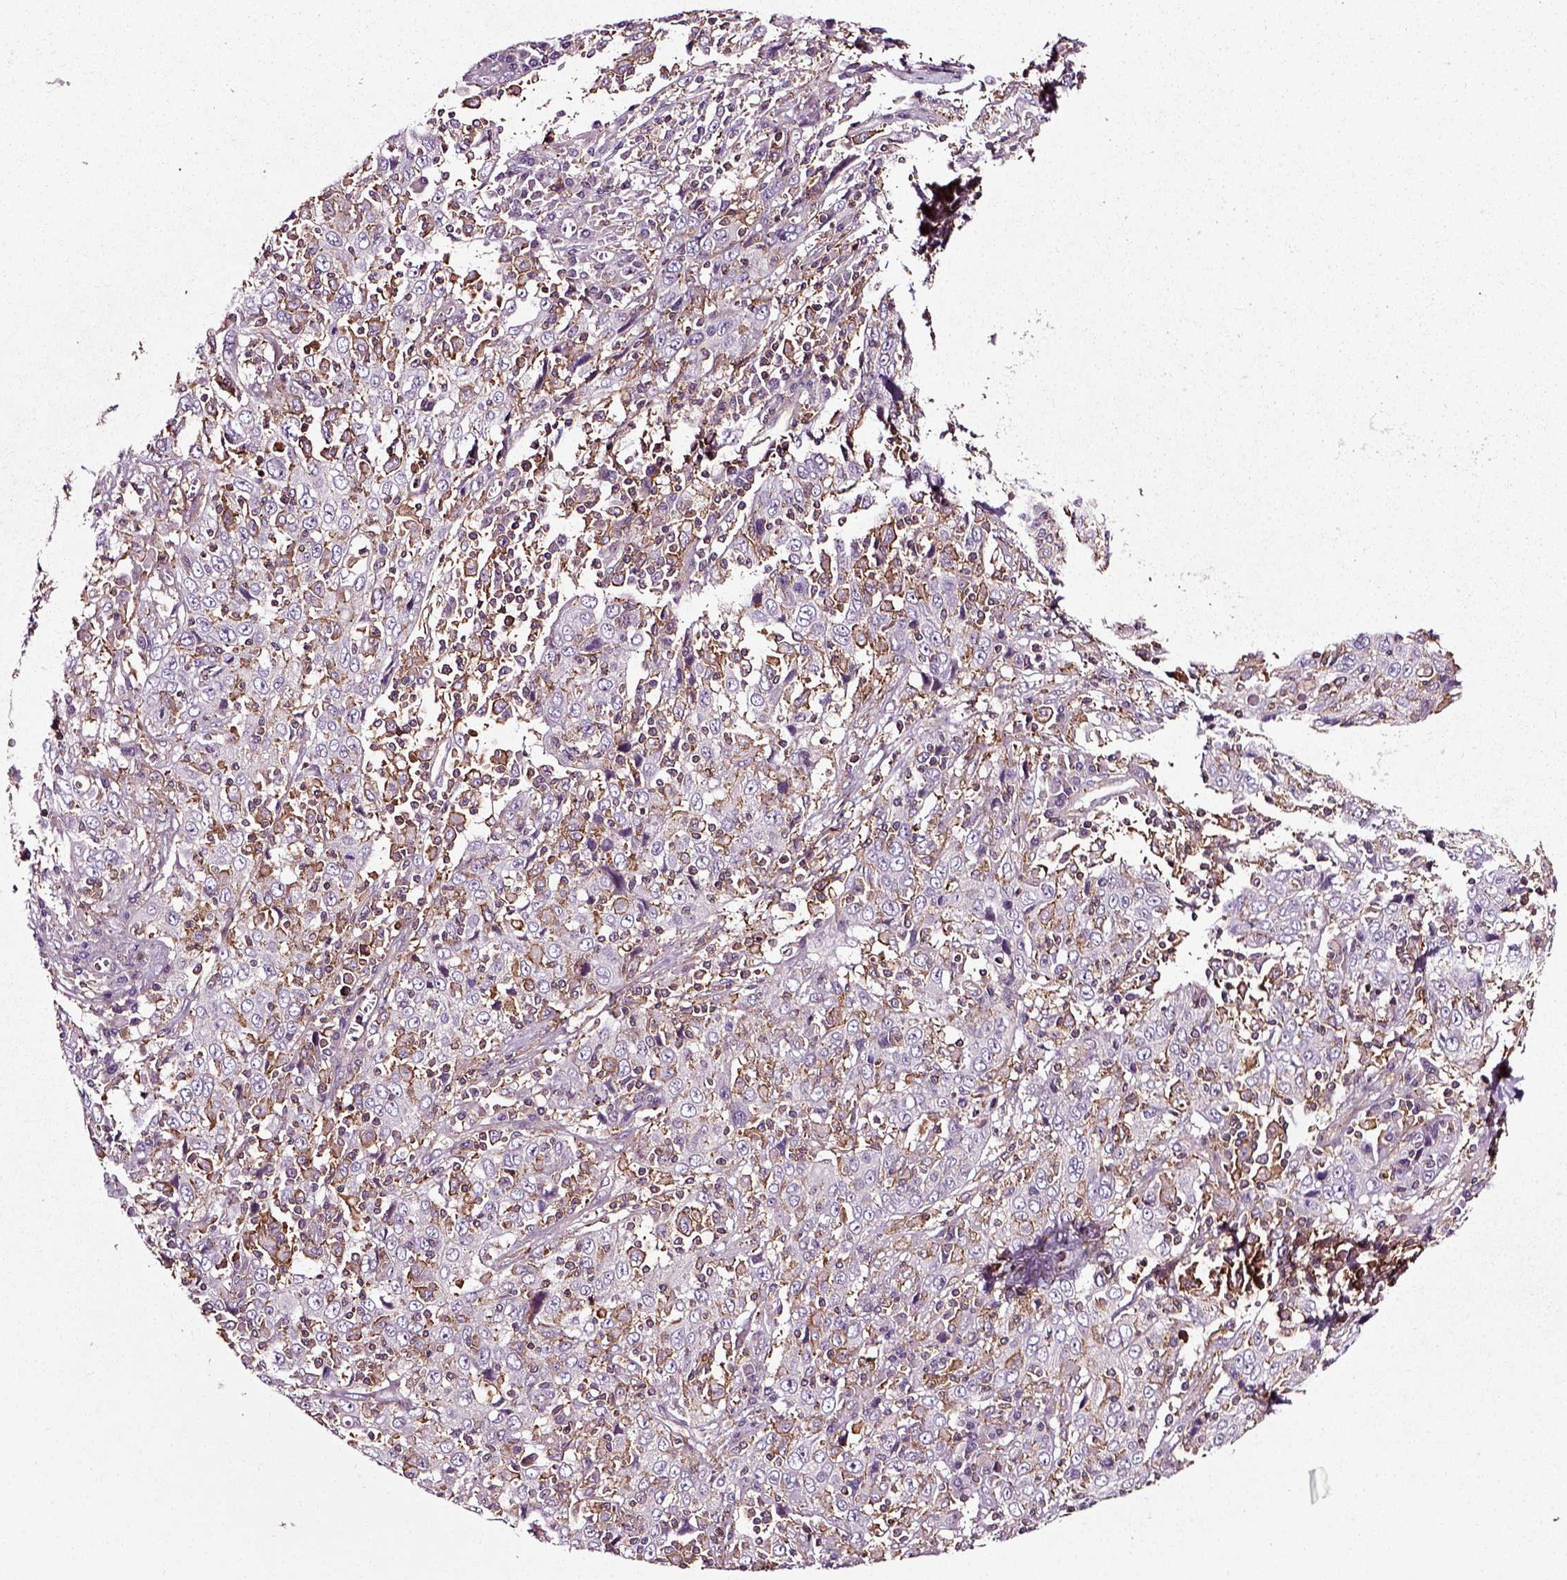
{"staining": {"intensity": "negative", "quantity": "none", "location": "none"}, "tissue": "cervical cancer", "cell_type": "Tumor cells", "image_type": "cancer", "snomed": [{"axis": "morphology", "description": "Squamous cell carcinoma, NOS"}, {"axis": "topography", "description": "Cervix"}], "caption": "Tumor cells are negative for protein expression in human cervical squamous cell carcinoma.", "gene": "RHOF", "patient": {"sex": "female", "age": 46}}